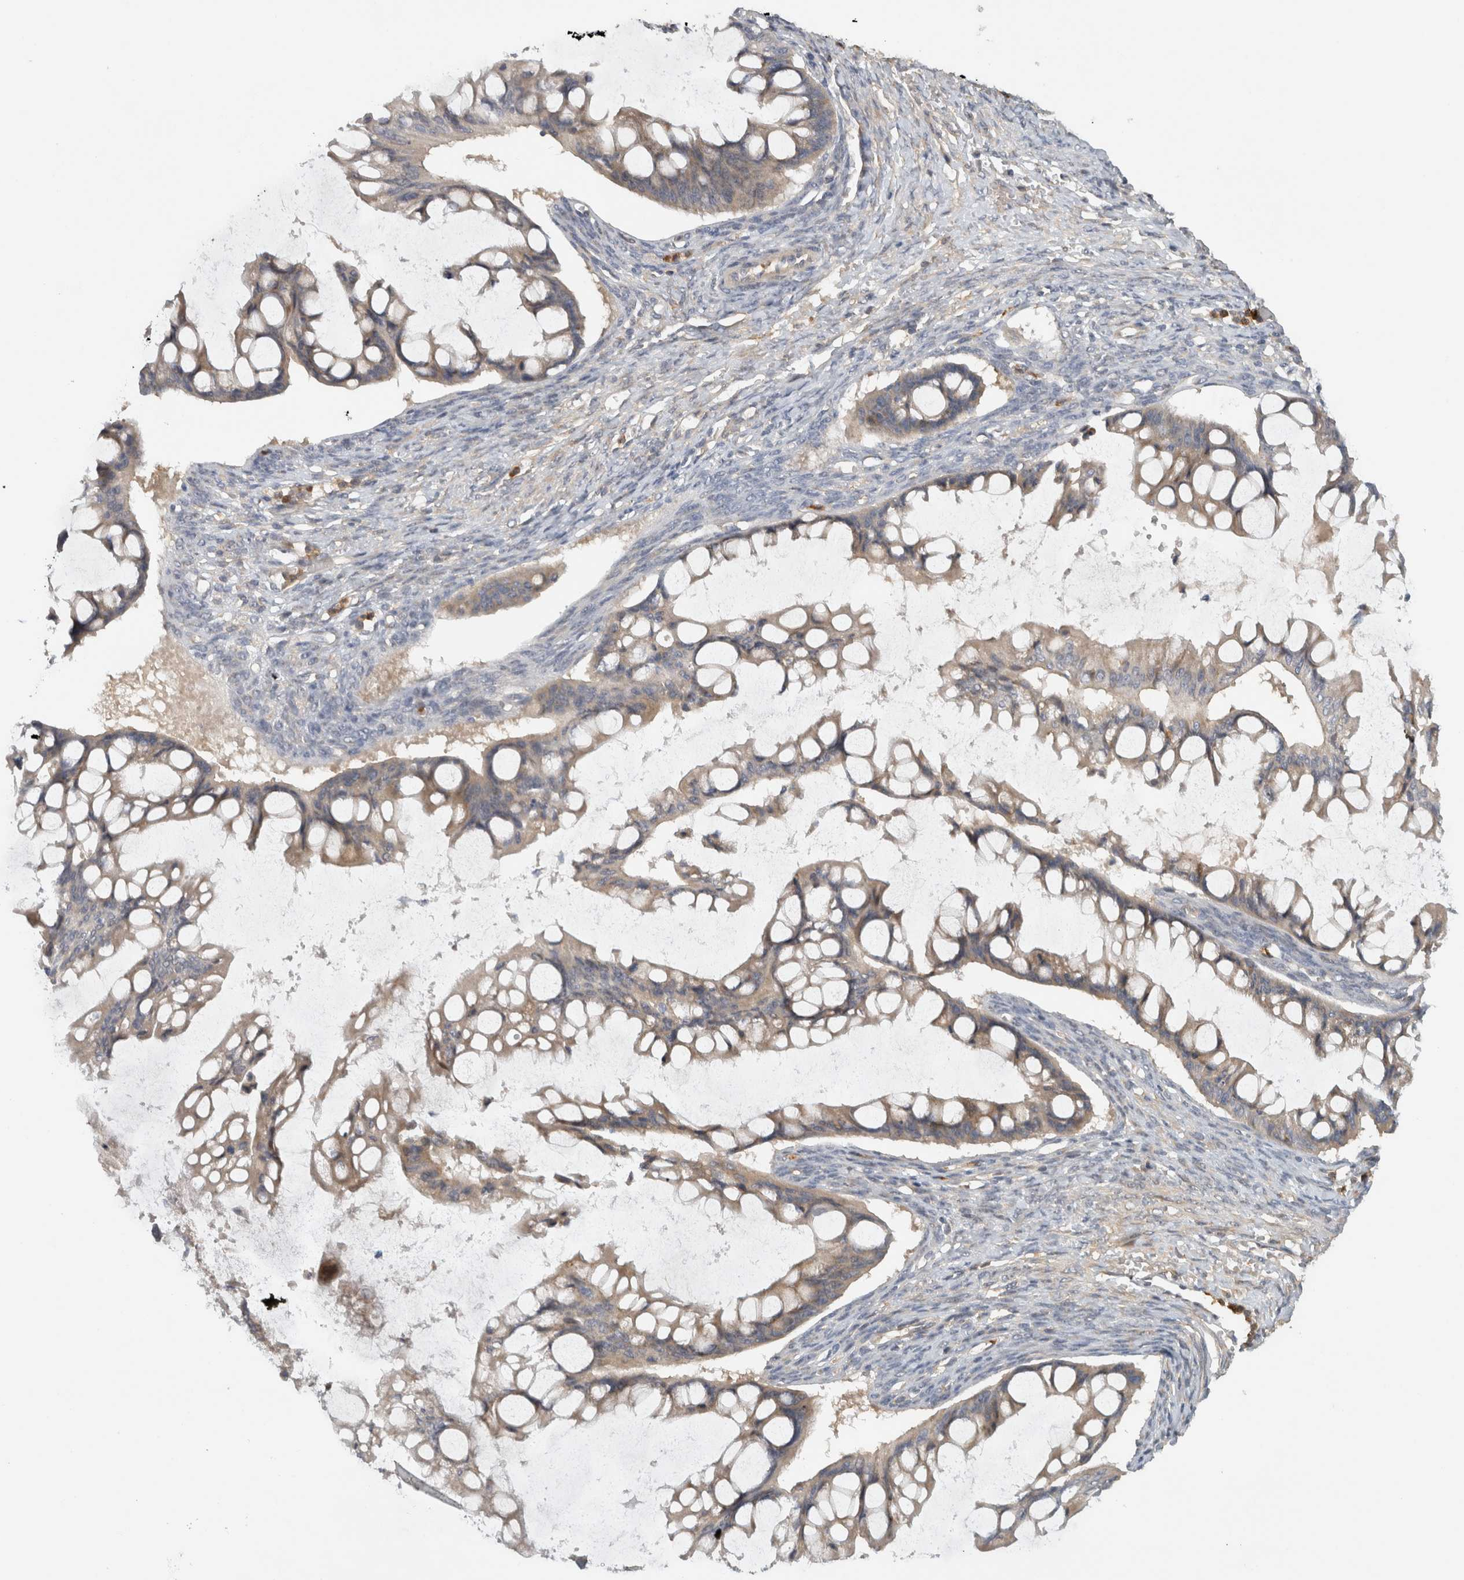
{"staining": {"intensity": "weak", "quantity": ">75%", "location": "cytoplasmic/membranous"}, "tissue": "ovarian cancer", "cell_type": "Tumor cells", "image_type": "cancer", "snomed": [{"axis": "morphology", "description": "Cystadenocarcinoma, mucinous, NOS"}, {"axis": "topography", "description": "Ovary"}], "caption": "Protein analysis of ovarian mucinous cystadenocarcinoma tissue exhibits weak cytoplasmic/membranous expression in about >75% of tumor cells. (DAB IHC, brown staining for protein, blue staining for nuclei).", "gene": "VEPH1", "patient": {"sex": "female", "age": 73}}